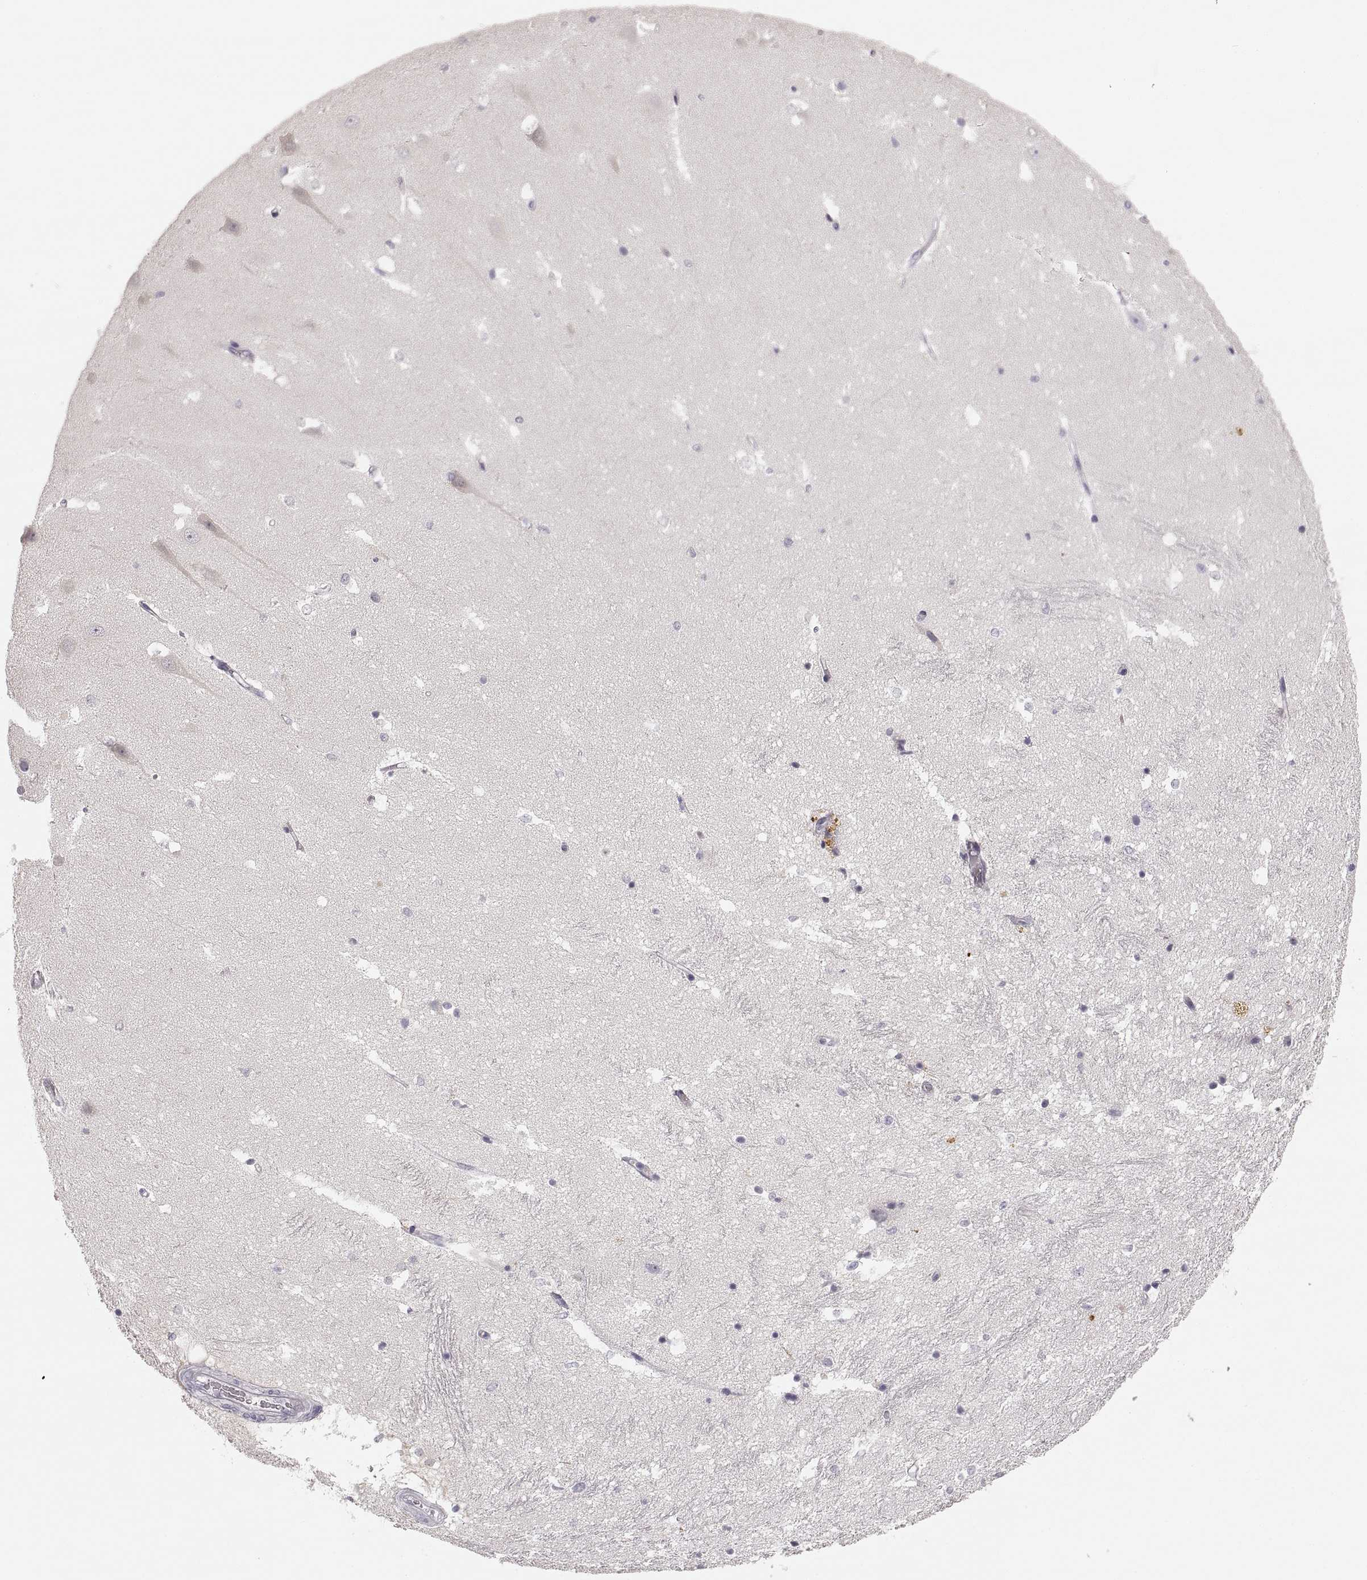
{"staining": {"intensity": "negative", "quantity": "none", "location": "none"}, "tissue": "hippocampus", "cell_type": "Glial cells", "image_type": "normal", "snomed": [{"axis": "morphology", "description": "Normal tissue, NOS"}, {"axis": "topography", "description": "Hippocampus"}], "caption": "Image shows no significant protein expression in glial cells of normal hippocampus.", "gene": "RUNDC3A", "patient": {"sex": "male", "age": 44}}